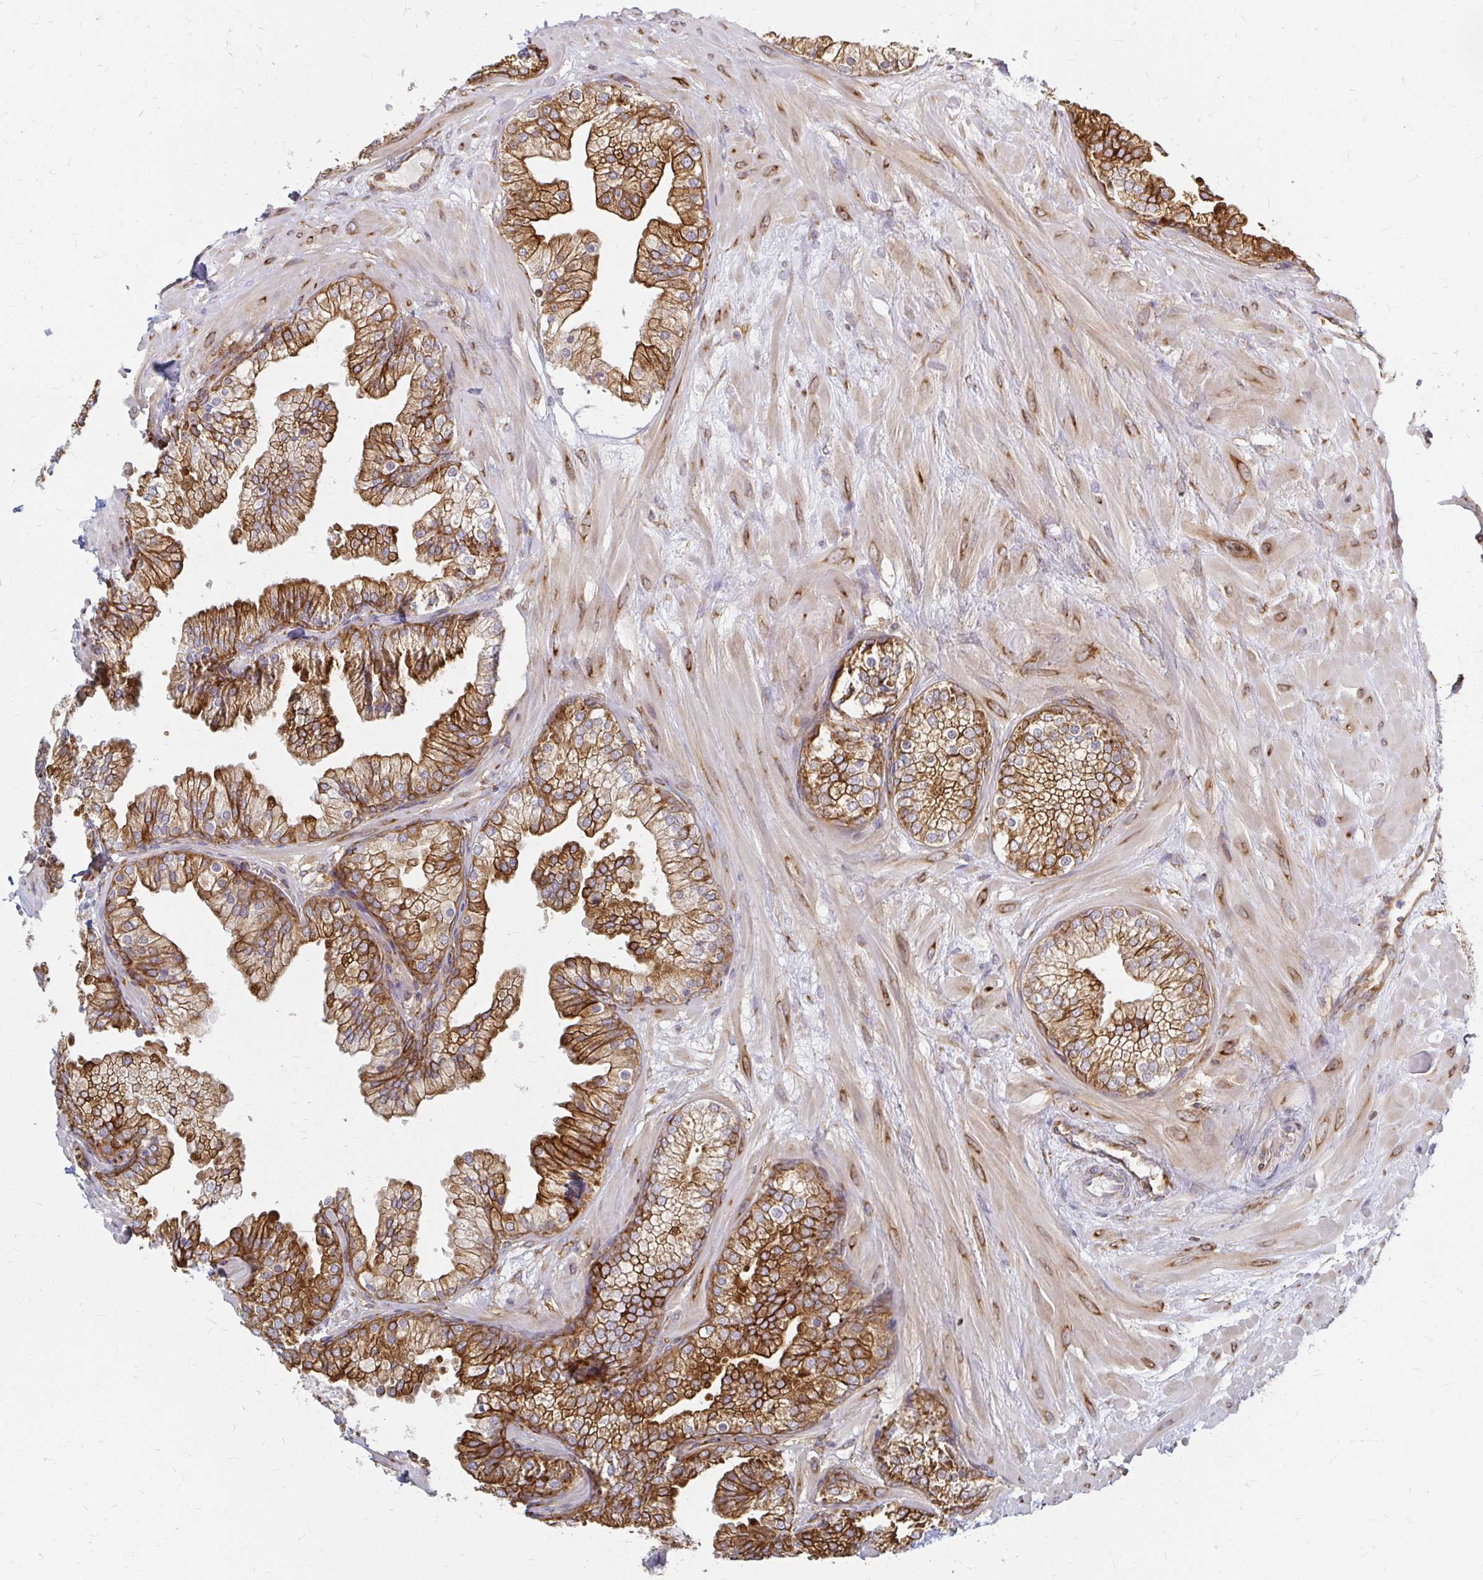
{"staining": {"intensity": "strong", "quantity": ">75%", "location": "cytoplasmic/membranous"}, "tissue": "prostate", "cell_type": "Glandular cells", "image_type": "normal", "snomed": [{"axis": "morphology", "description": "Normal tissue, NOS"}, {"axis": "topography", "description": "Prostate"}, {"axis": "topography", "description": "Peripheral nerve tissue"}], "caption": "Protein staining of benign prostate displays strong cytoplasmic/membranous positivity in about >75% of glandular cells. The staining was performed using DAB (3,3'-diaminobenzidine) to visualize the protein expression in brown, while the nuclei were stained in blue with hematoxylin (Magnification: 20x).", "gene": "CAST", "patient": {"sex": "male", "age": 61}}